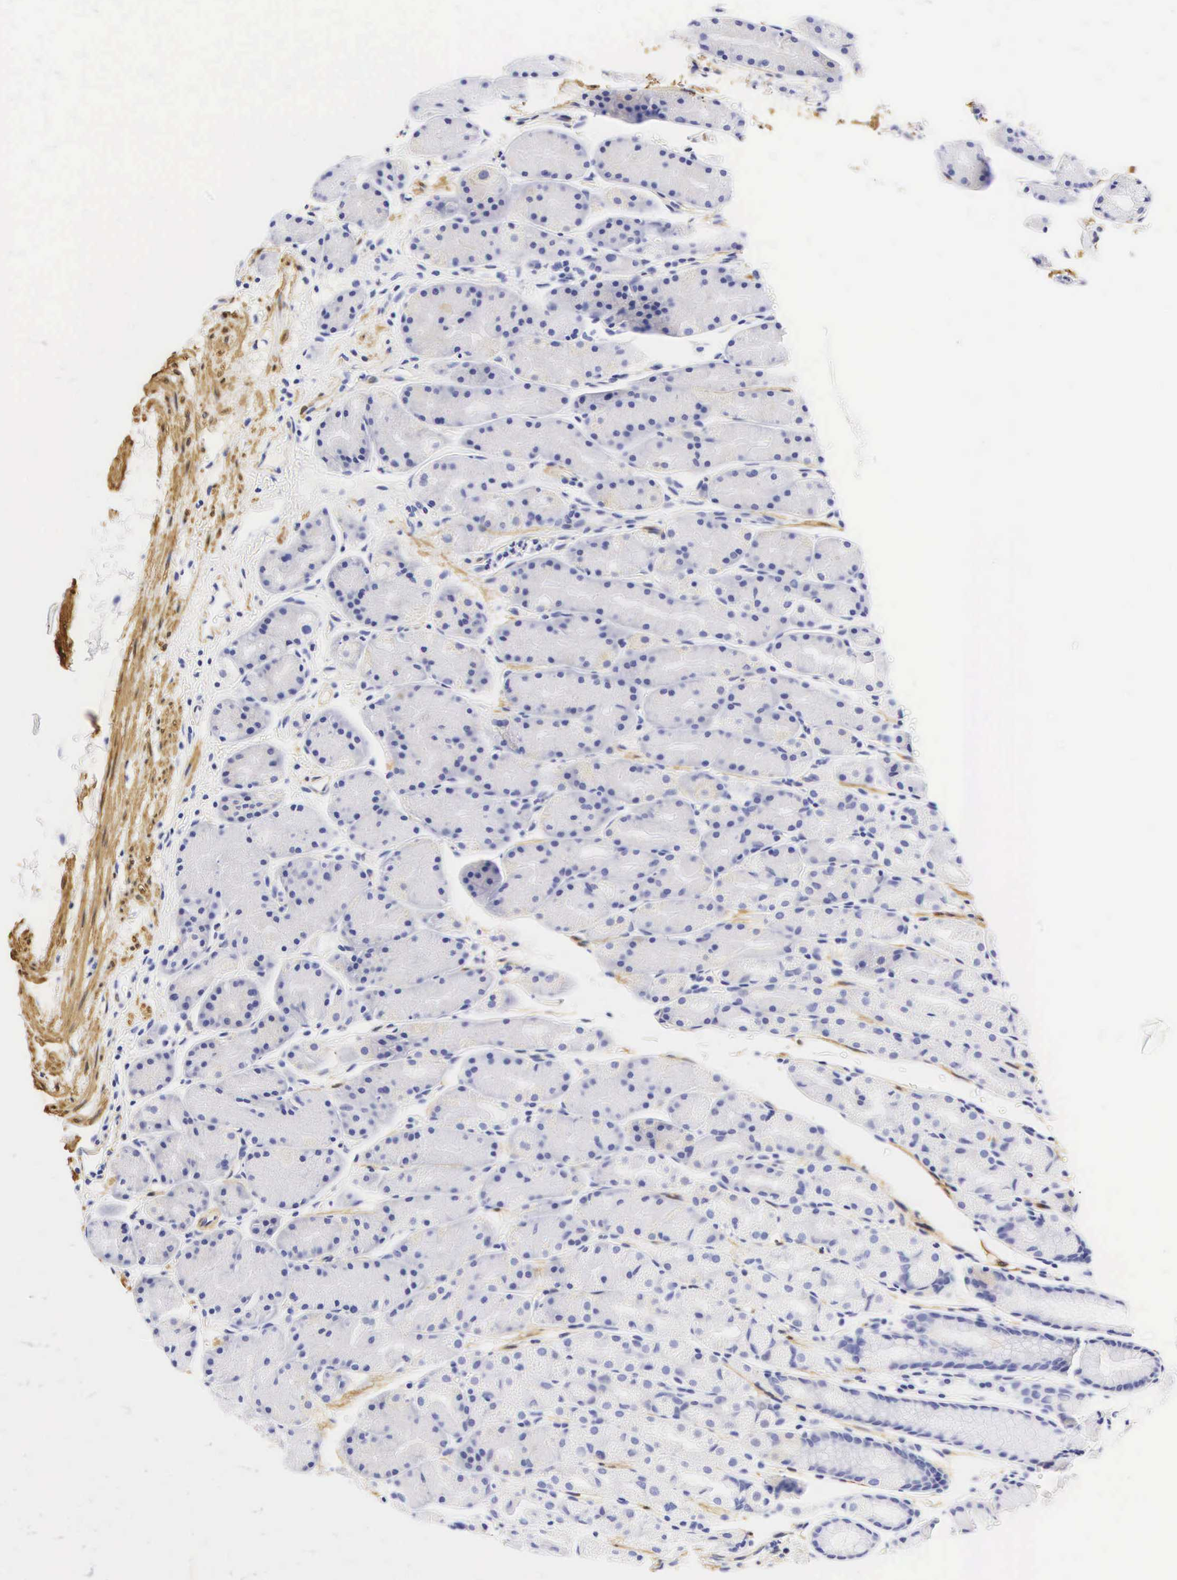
{"staining": {"intensity": "negative", "quantity": "none", "location": "none"}, "tissue": "stomach", "cell_type": "Glandular cells", "image_type": "normal", "snomed": [{"axis": "morphology", "description": "Normal tissue, NOS"}, {"axis": "topography", "description": "Esophagus"}, {"axis": "topography", "description": "Stomach, upper"}], "caption": "A high-resolution histopathology image shows IHC staining of normal stomach, which shows no significant staining in glandular cells. Brightfield microscopy of IHC stained with DAB (brown) and hematoxylin (blue), captured at high magnification.", "gene": "CNN1", "patient": {"sex": "male", "age": 47}}